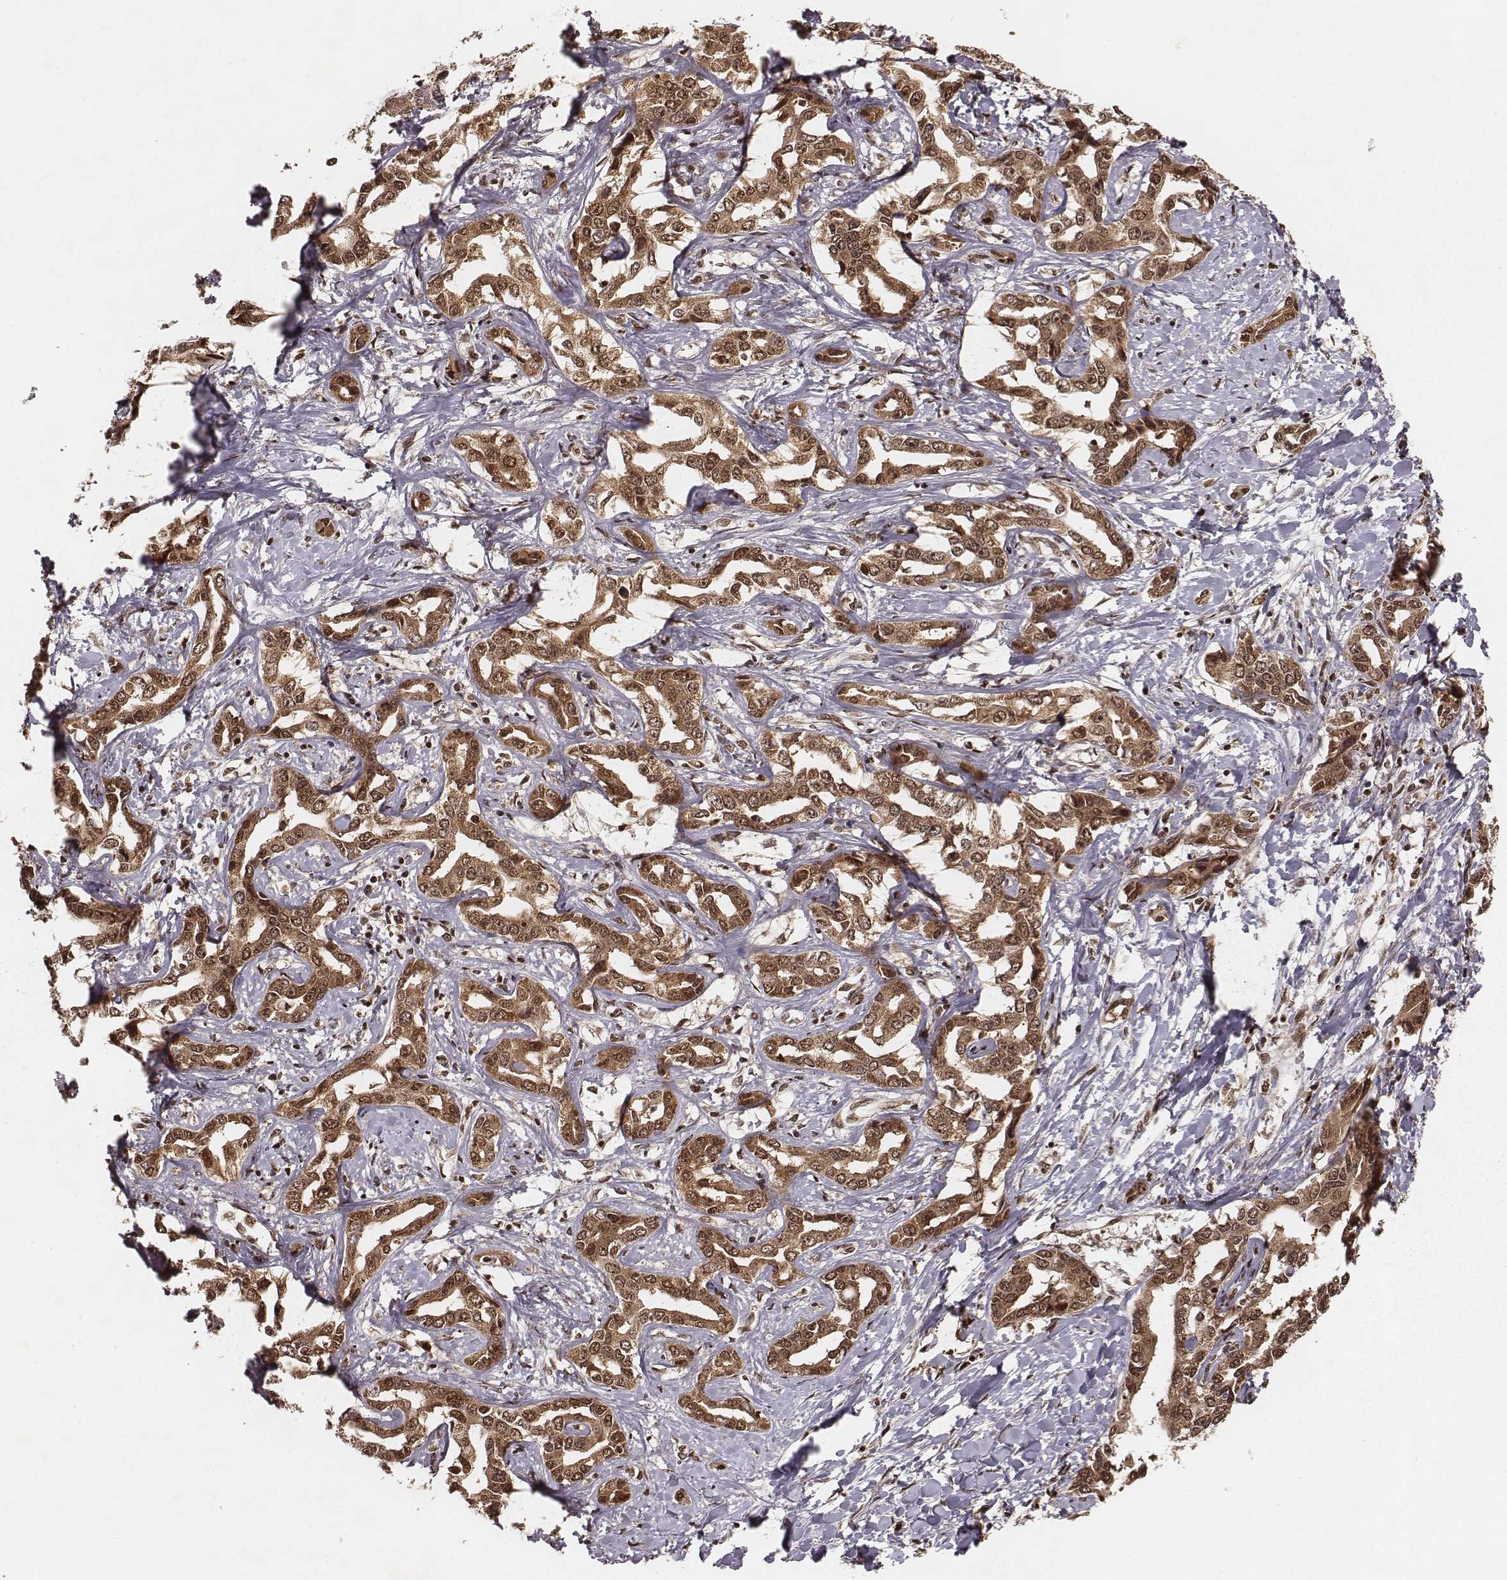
{"staining": {"intensity": "moderate", "quantity": ">75%", "location": "cytoplasmic/membranous,nuclear"}, "tissue": "liver cancer", "cell_type": "Tumor cells", "image_type": "cancer", "snomed": [{"axis": "morphology", "description": "Cholangiocarcinoma"}, {"axis": "topography", "description": "Liver"}], "caption": "Moderate cytoplasmic/membranous and nuclear positivity is seen in approximately >75% of tumor cells in liver cholangiocarcinoma.", "gene": "NFX1", "patient": {"sex": "male", "age": 59}}